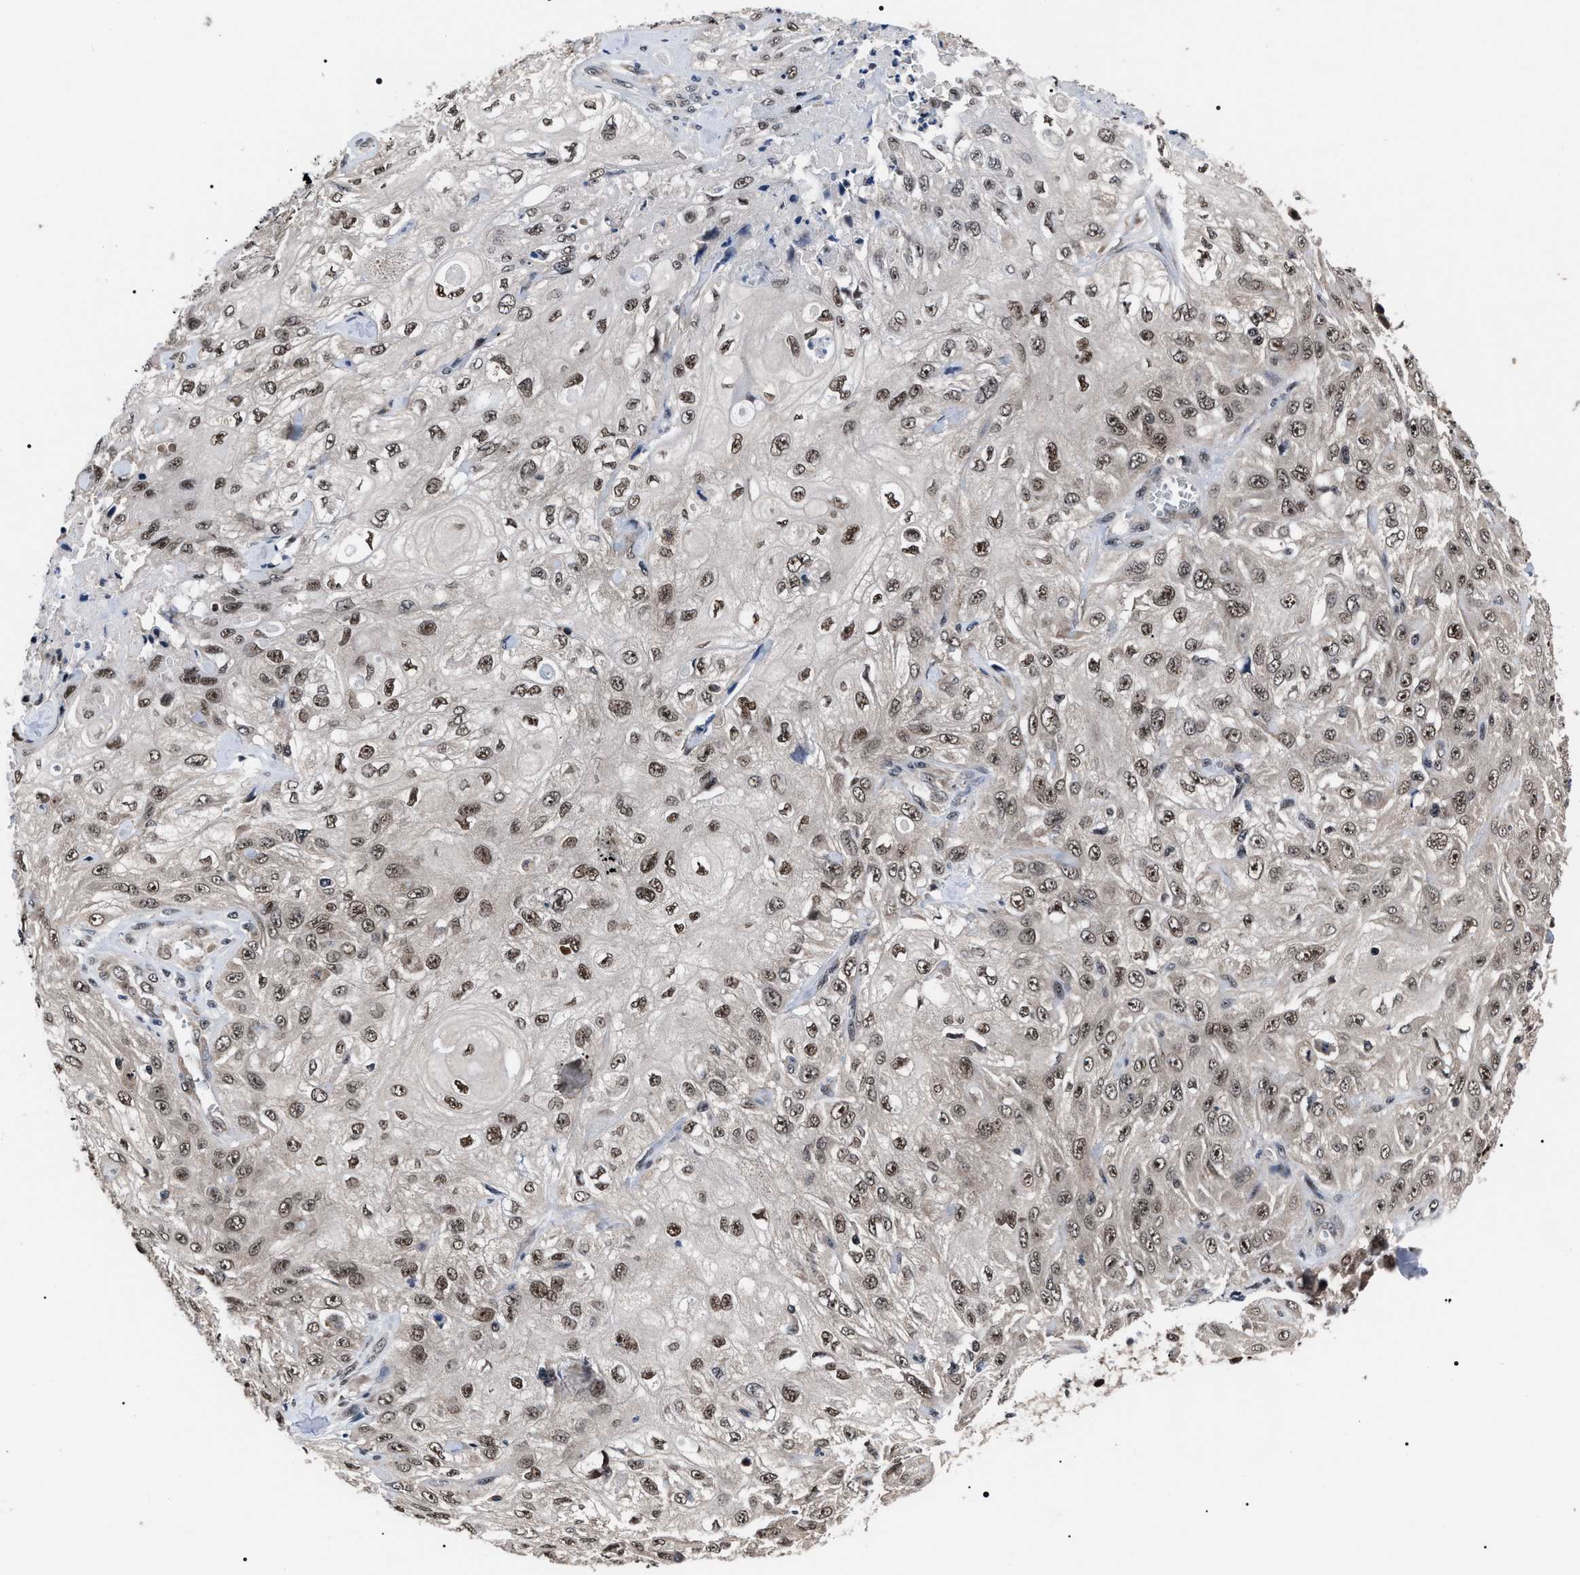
{"staining": {"intensity": "weak", "quantity": ">75%", "location": "nuclear"}, "tissue": "skin cancer", "cell_type": "Tumor cells", "image_type": "cancer", "snomed": [{"axis": "morphology", "description": "Squamous cell carcinoma, NOS"}, {"axis": "morphology", "description": "Squamous cell carcinoma, metastatic, NOS"}, {"axis": "topography", "description": "Skin"}, {"axis": "topography", "description": "Lymph node"}], "caption": "There is low levels of weak nuclear expression in tumor cells of skin cancer, as demonstrated by immunohistochemical staining (brown color).", "gene": "CSNK2A1", "patient": {"sex": "male", "age": 75}}